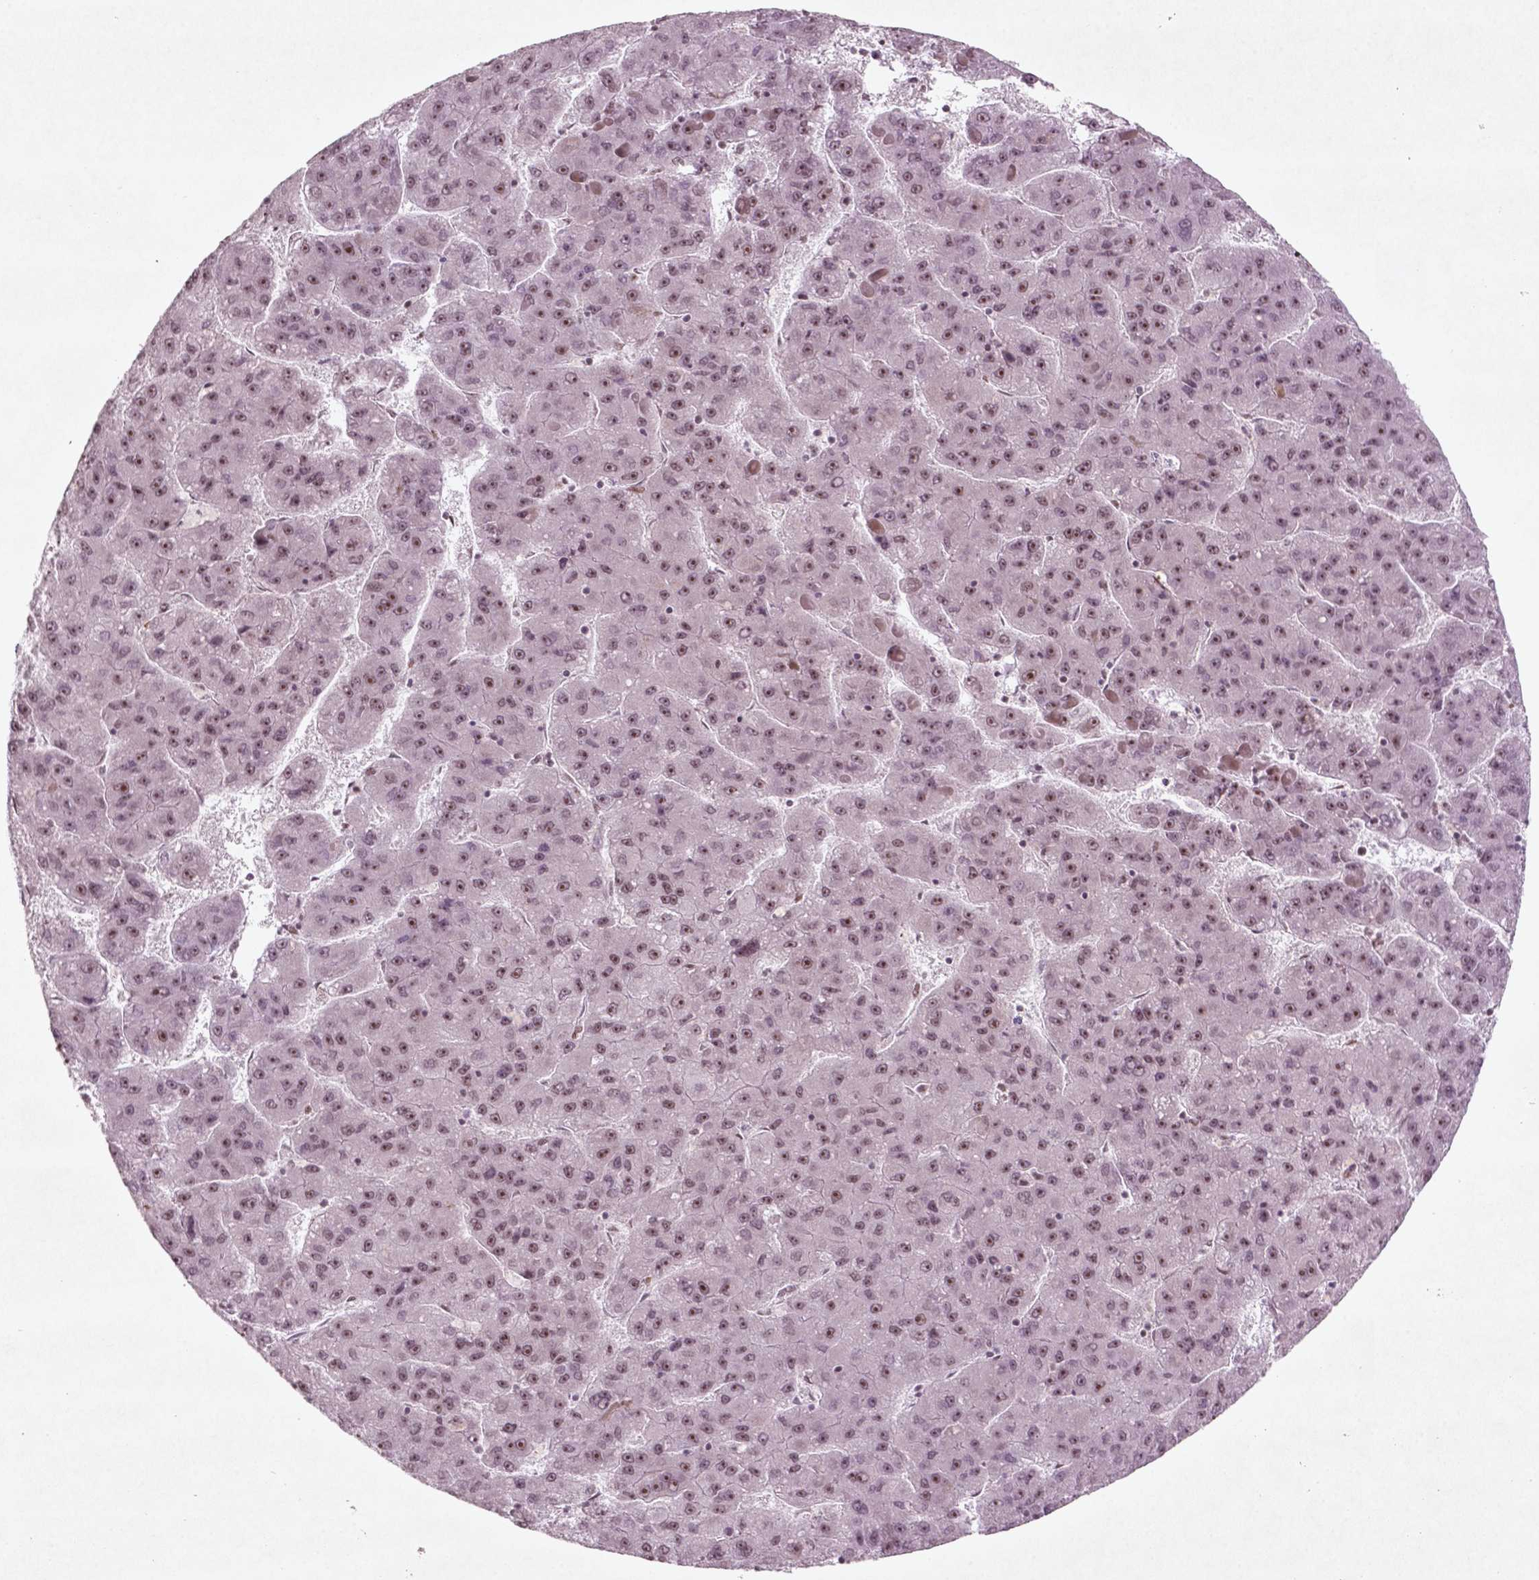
{"staining": {"intensity": "moderate", "quantity": ">75%", "location": "nuclear"}, "tissue": "liver cancer", "cell_type": "Tumor cells", "image_type": "cancer", "snomed": [{"axis": "morphology", "description": "Carcinoma, Hepatocellular, NOS"}, {"axis": "topography", "description": "Liver"}], "caption": "IHC image of liver cancer stained for a protein (brown), which displays medium levels of moderate nuclear expression in about >75% of tumor cells.", "gene": "HMG20B", "patient": {"sex": "female", "age": 82}}